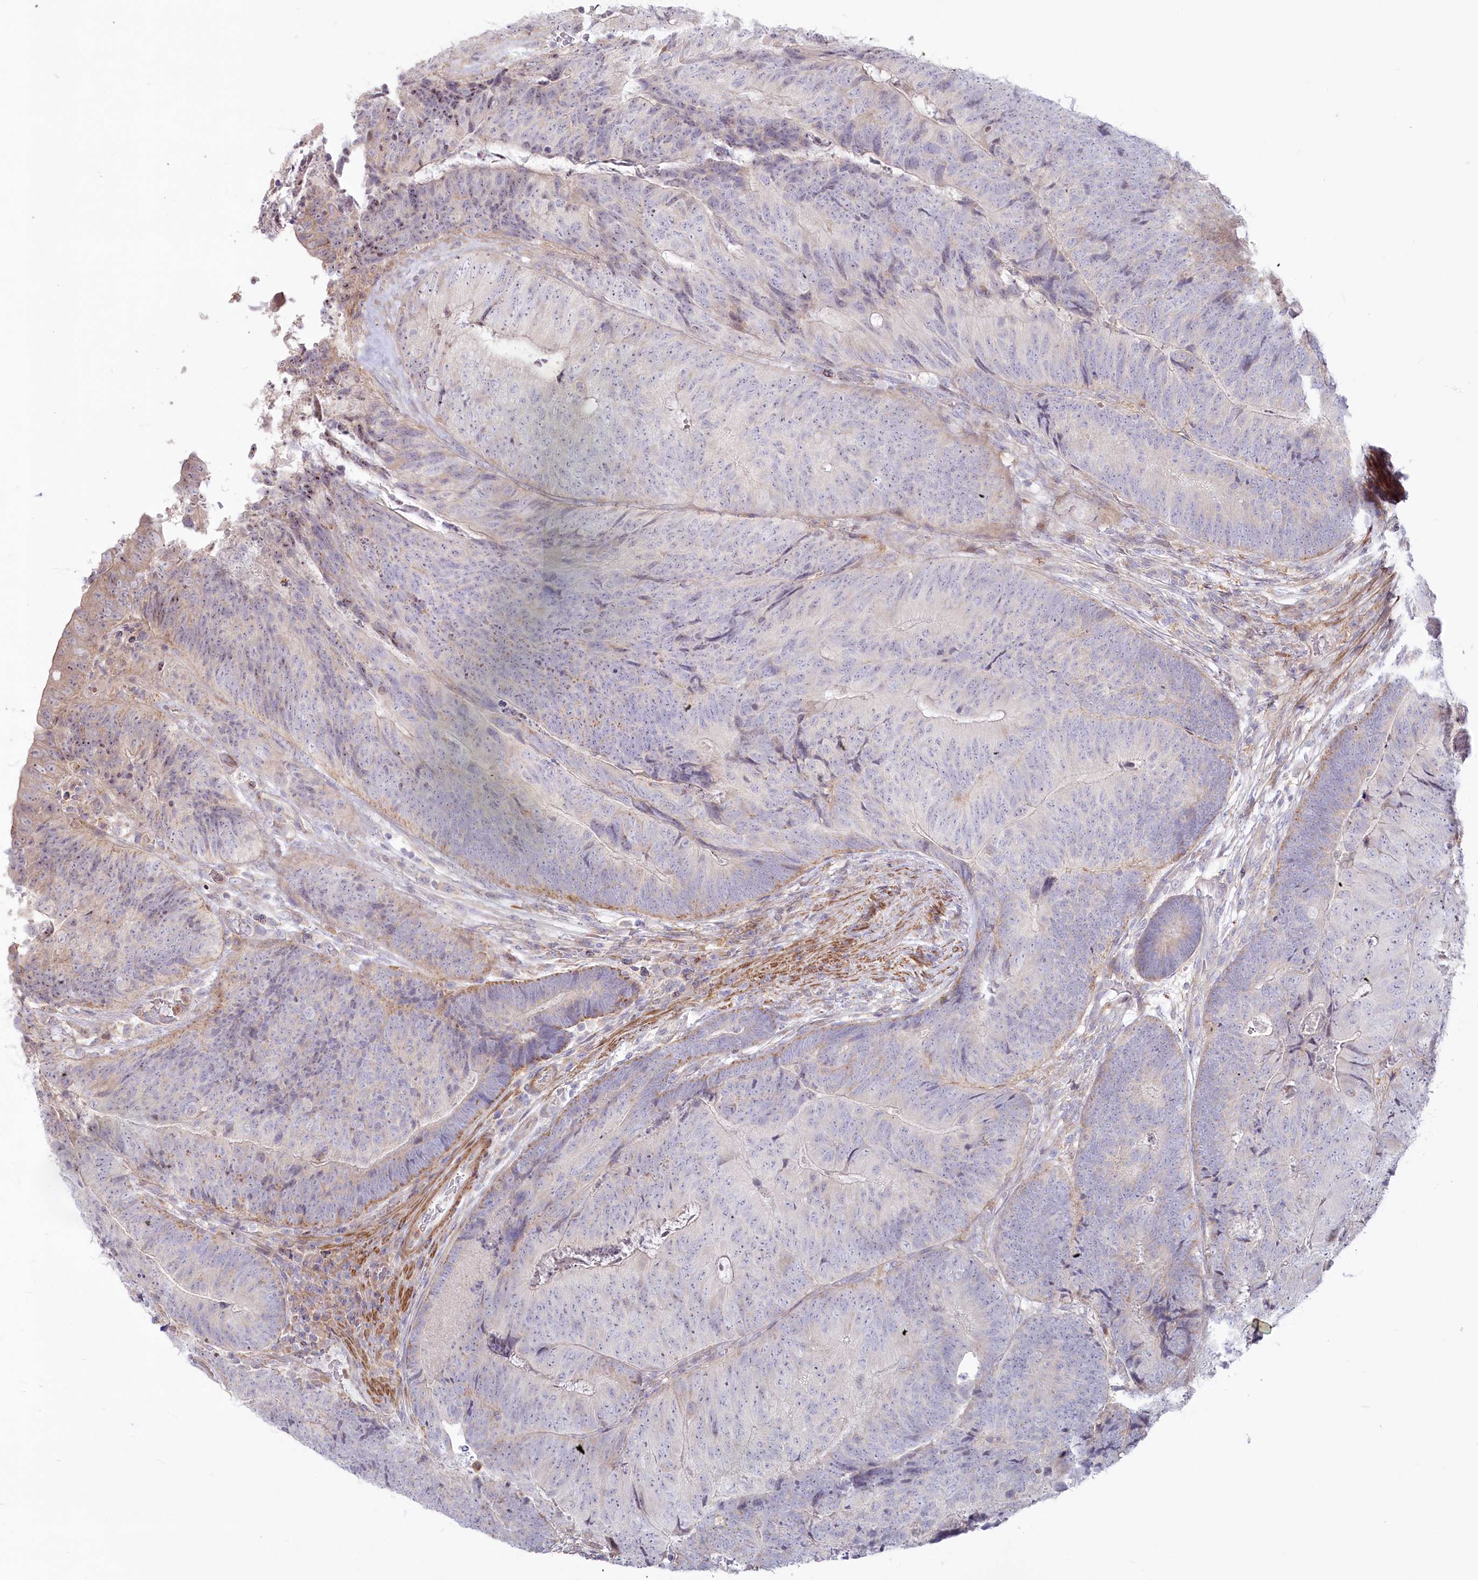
{"staining": {"intensity": "moderate", "quantity": "<25%", "location": "cytoplasmic/membranous"}, "tissue": "colorectal cancer", "cell_type": "Tumor cells", "image_type": "cancer", "snomed": [{"axis": "morphology", "description": "Adenocarcinoma, NOS"}, {"axis": "topography", "description": "Colon"}], "caption": "Moderate cytoplasmic/membranous expression is present in about <25% of tumor cells in adenocarcinoma (colorectal).", "gene": "MTG1", "patient": {"sex": "female", "age": 67}}